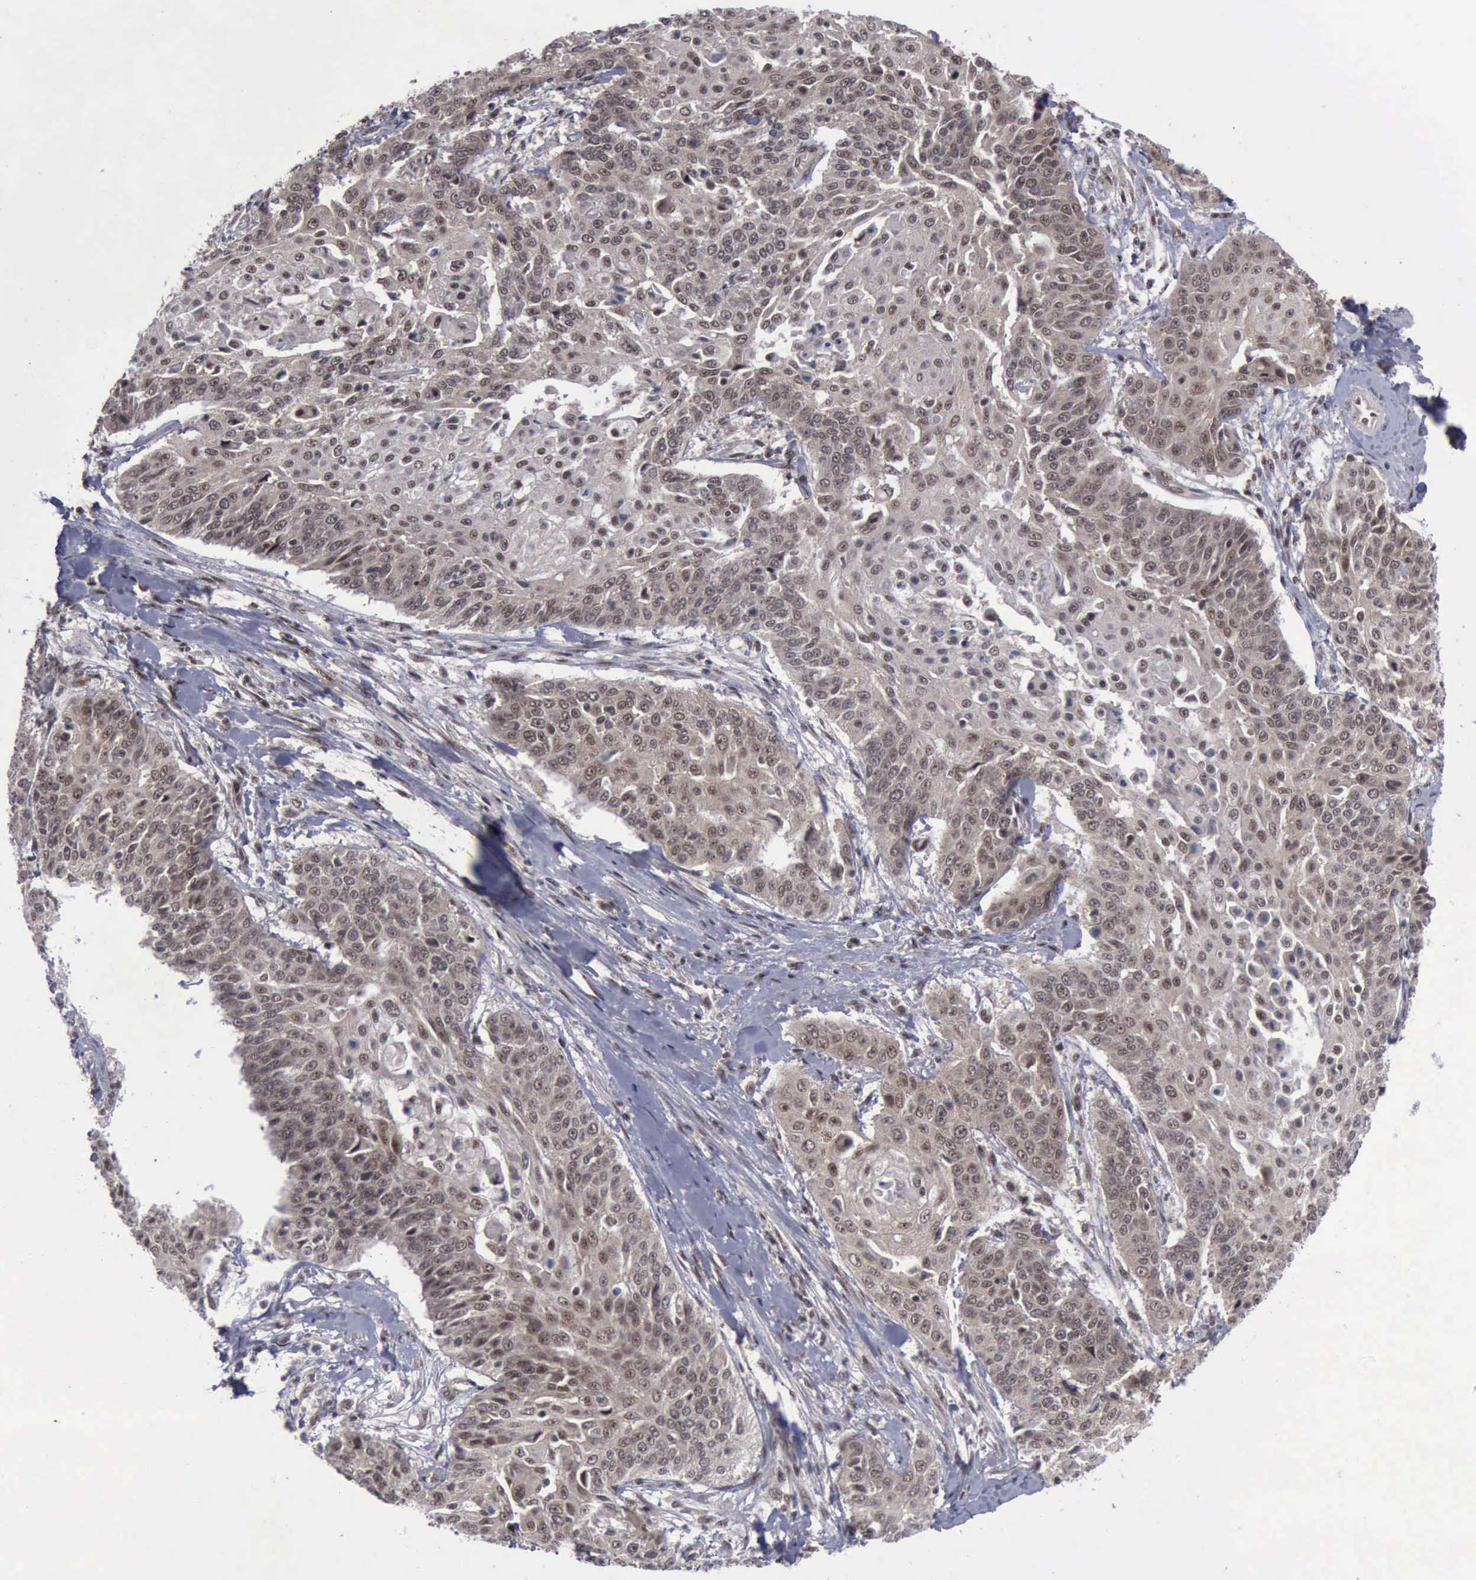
{"staining": {"intensity": "moderate", "quantity": ">75%", "location": "cytoplasmic/membranous,nuclear"}, "tissue": "cervical cancer", "cell_type": "Tumor cells", "image_type": "cancer", "snomed": [{"axis": "morphology", "description": "Squamous cell carcinoma, NOS"}, {"axis": "topography", "description": "Cervix"}], "caption": "Immunohistochemical staining of cervical cancer (squamous cell carcinoma) displays moderate cytoplasmic/membranous and nuclear protein expression in about >75% of tumor cells.", "gene": "ATM", "patient": {"sex": "female", "age": 64}}